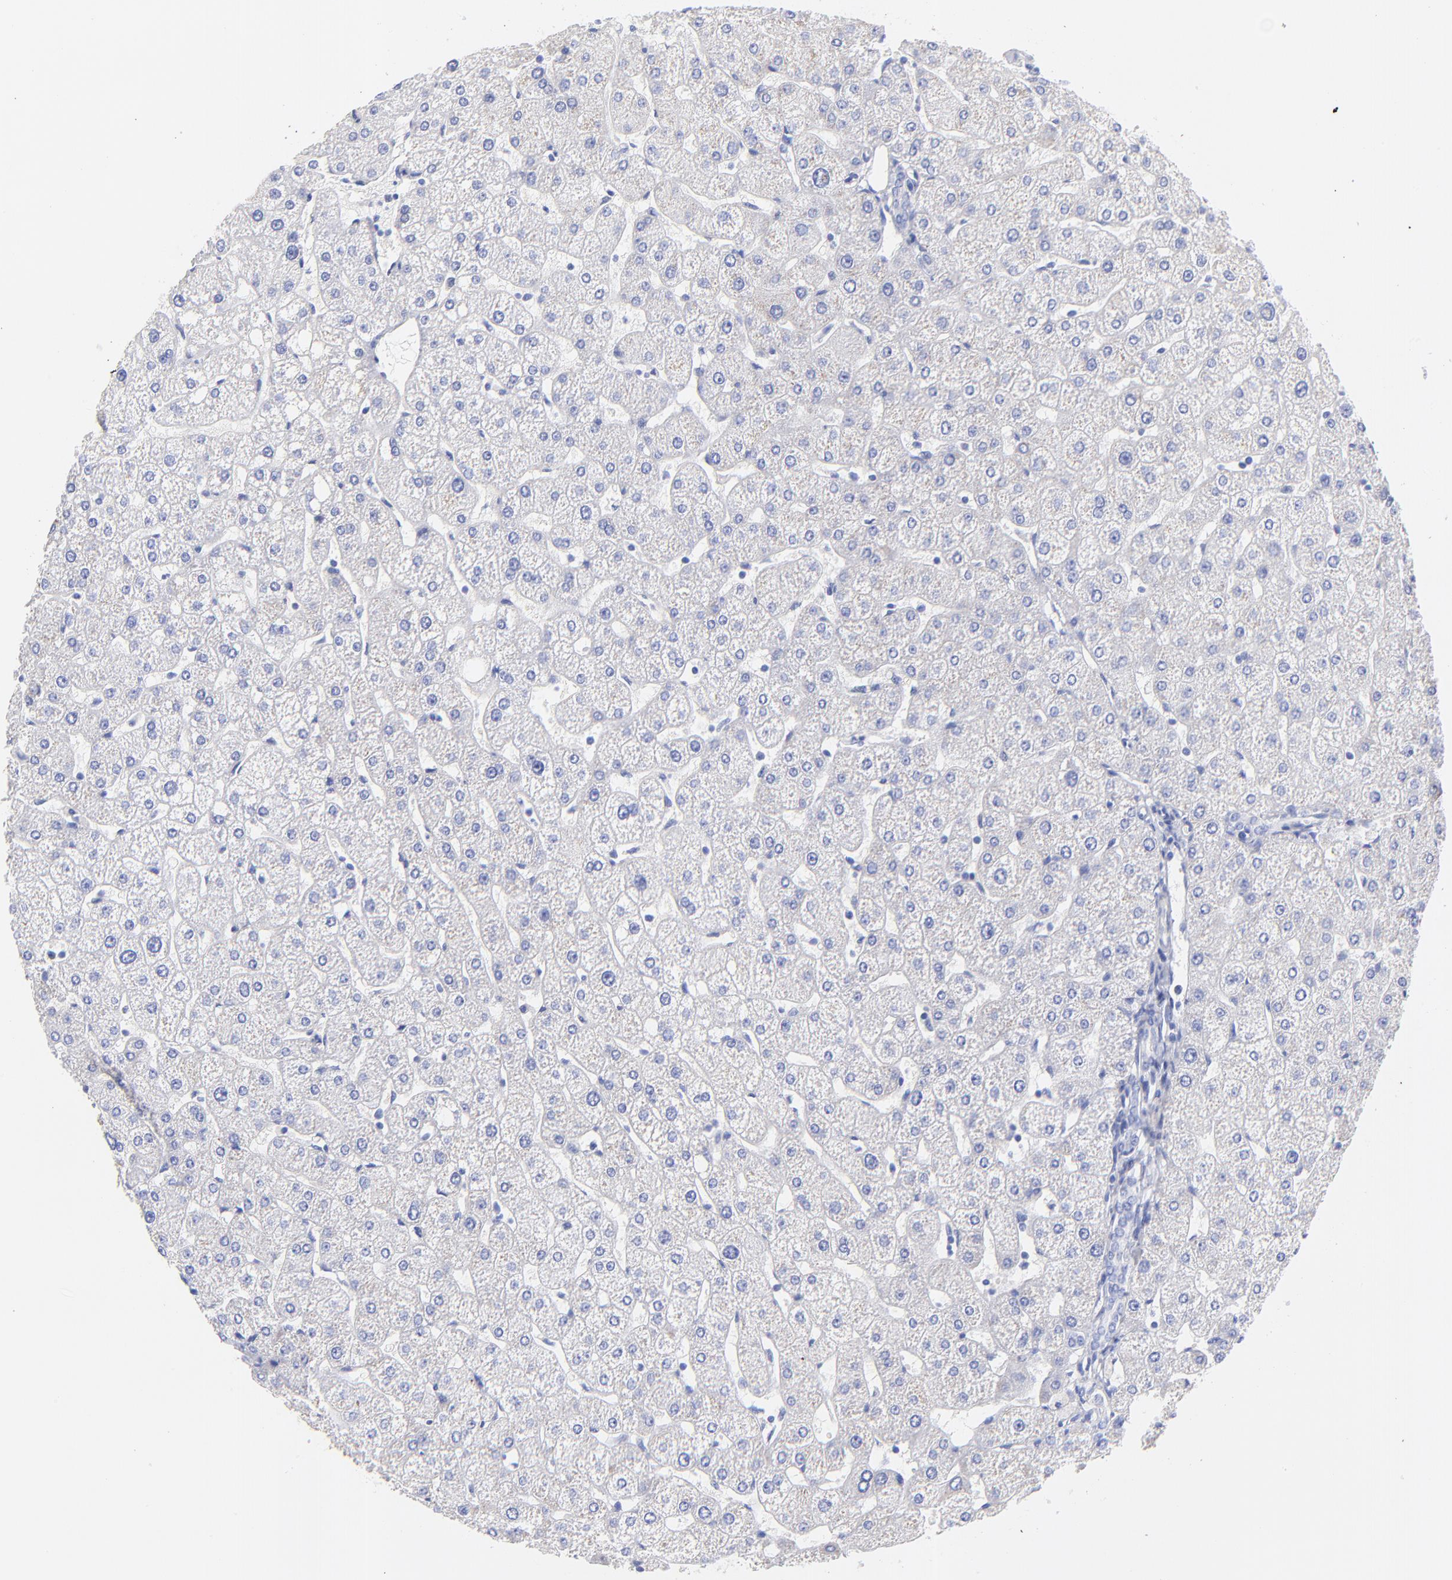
{"staining": {"intensity": "negative", "quantity": "none", "location": "none"}, "tissue": "liver", "cell_type": "Cholangiocytes", "image_type": "normal", "snomed": [{"axis": "morphology", "description": "Normal tissue, NOS"}, {"axis": "topography", "description": "Liver"}], "caption": "A histopathology image of liver stained for a protein displays no brown staining in cholangiocytes.", "gene": "C1QTNF6", "patient": {"sex": "male", "age": 67}}